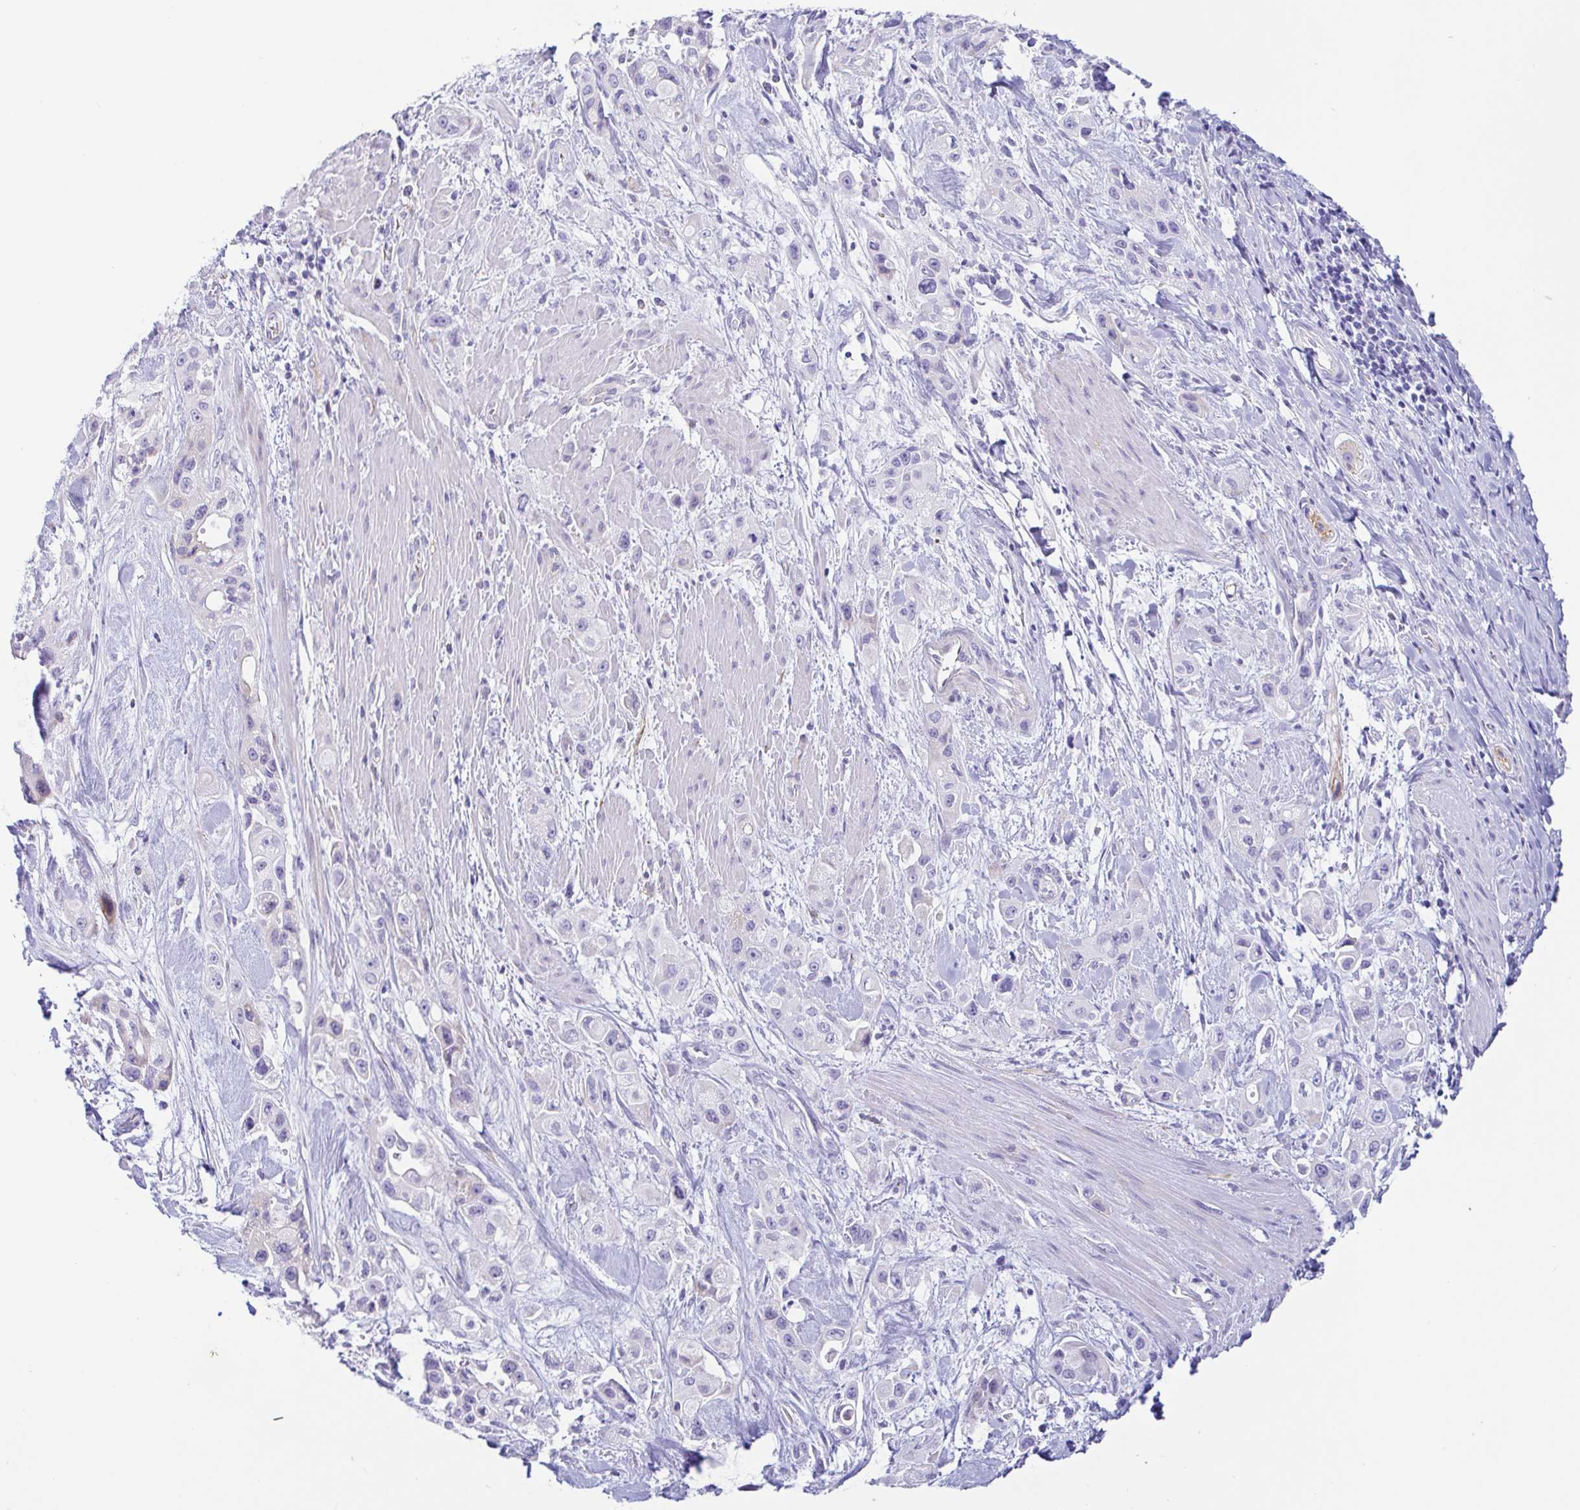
{"staining": {"intensity": "negative", "quantity": "none", "location": "none"}, "tissue": "pancreatic cancer", "cell_type": "Tumor cells", "image_type": "cancer", "snomed": [{"axis": "morphology", "description": "Adenocarcinoma, NOS"}, {"axis": "topography", "description": "Pancreas"}], "caption": "Immunohistochemistry of human adenocarcinoma (pancreatic) exhibits no positivity in tumor cells. (Brightfield microscopy of DAB (3,3'-diaminobenzidine) IHC at high magnification).", "gene": "PINLYP", "patient": {"sex": "female", "age": 66}}